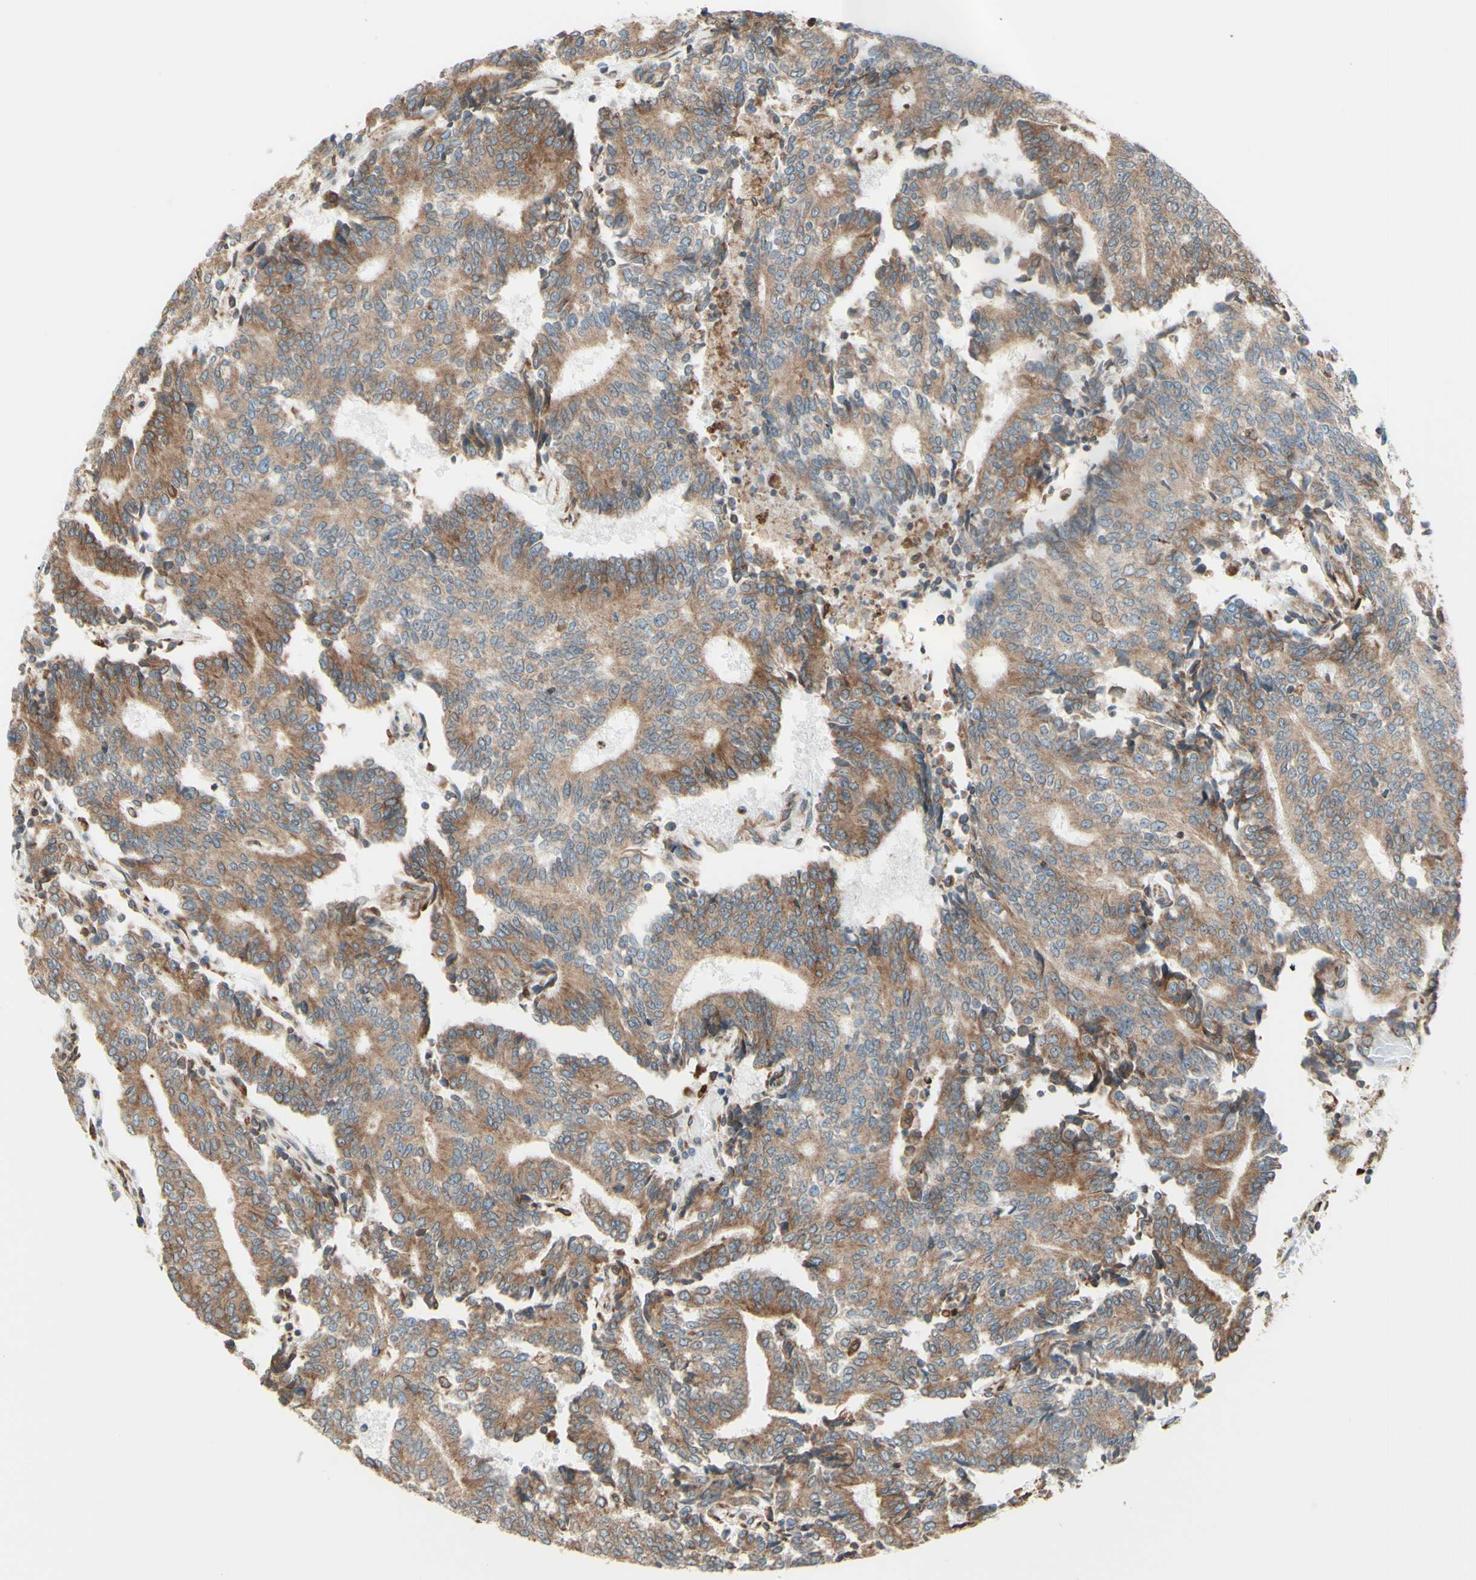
{"staining": {"intensity": "moderate", "quantity": ">75%", "location": "cytoplasmic/membranous"}, "tissue": "prostate cancer", "cell_type": "Tumor cells", "image_type": "cancer", "snomed": [{"axis": "morphology", "description": "Normal tissue, NOS"}, {"axis": "morphology", "description": "Adenocarcinoma, High grade"}, {"axis": "topography", "description": "Prostate"}, {"axis": "topography", "description": "Seminal veicle"}], "caption": "Human prostate cancer stained with a brown dye displays moderate cytoplasmic/membranous positive positivity in about >75% of tumor cells.", "gene": "DNAJB11", "patient": {"sex": "male", "age": 55}}